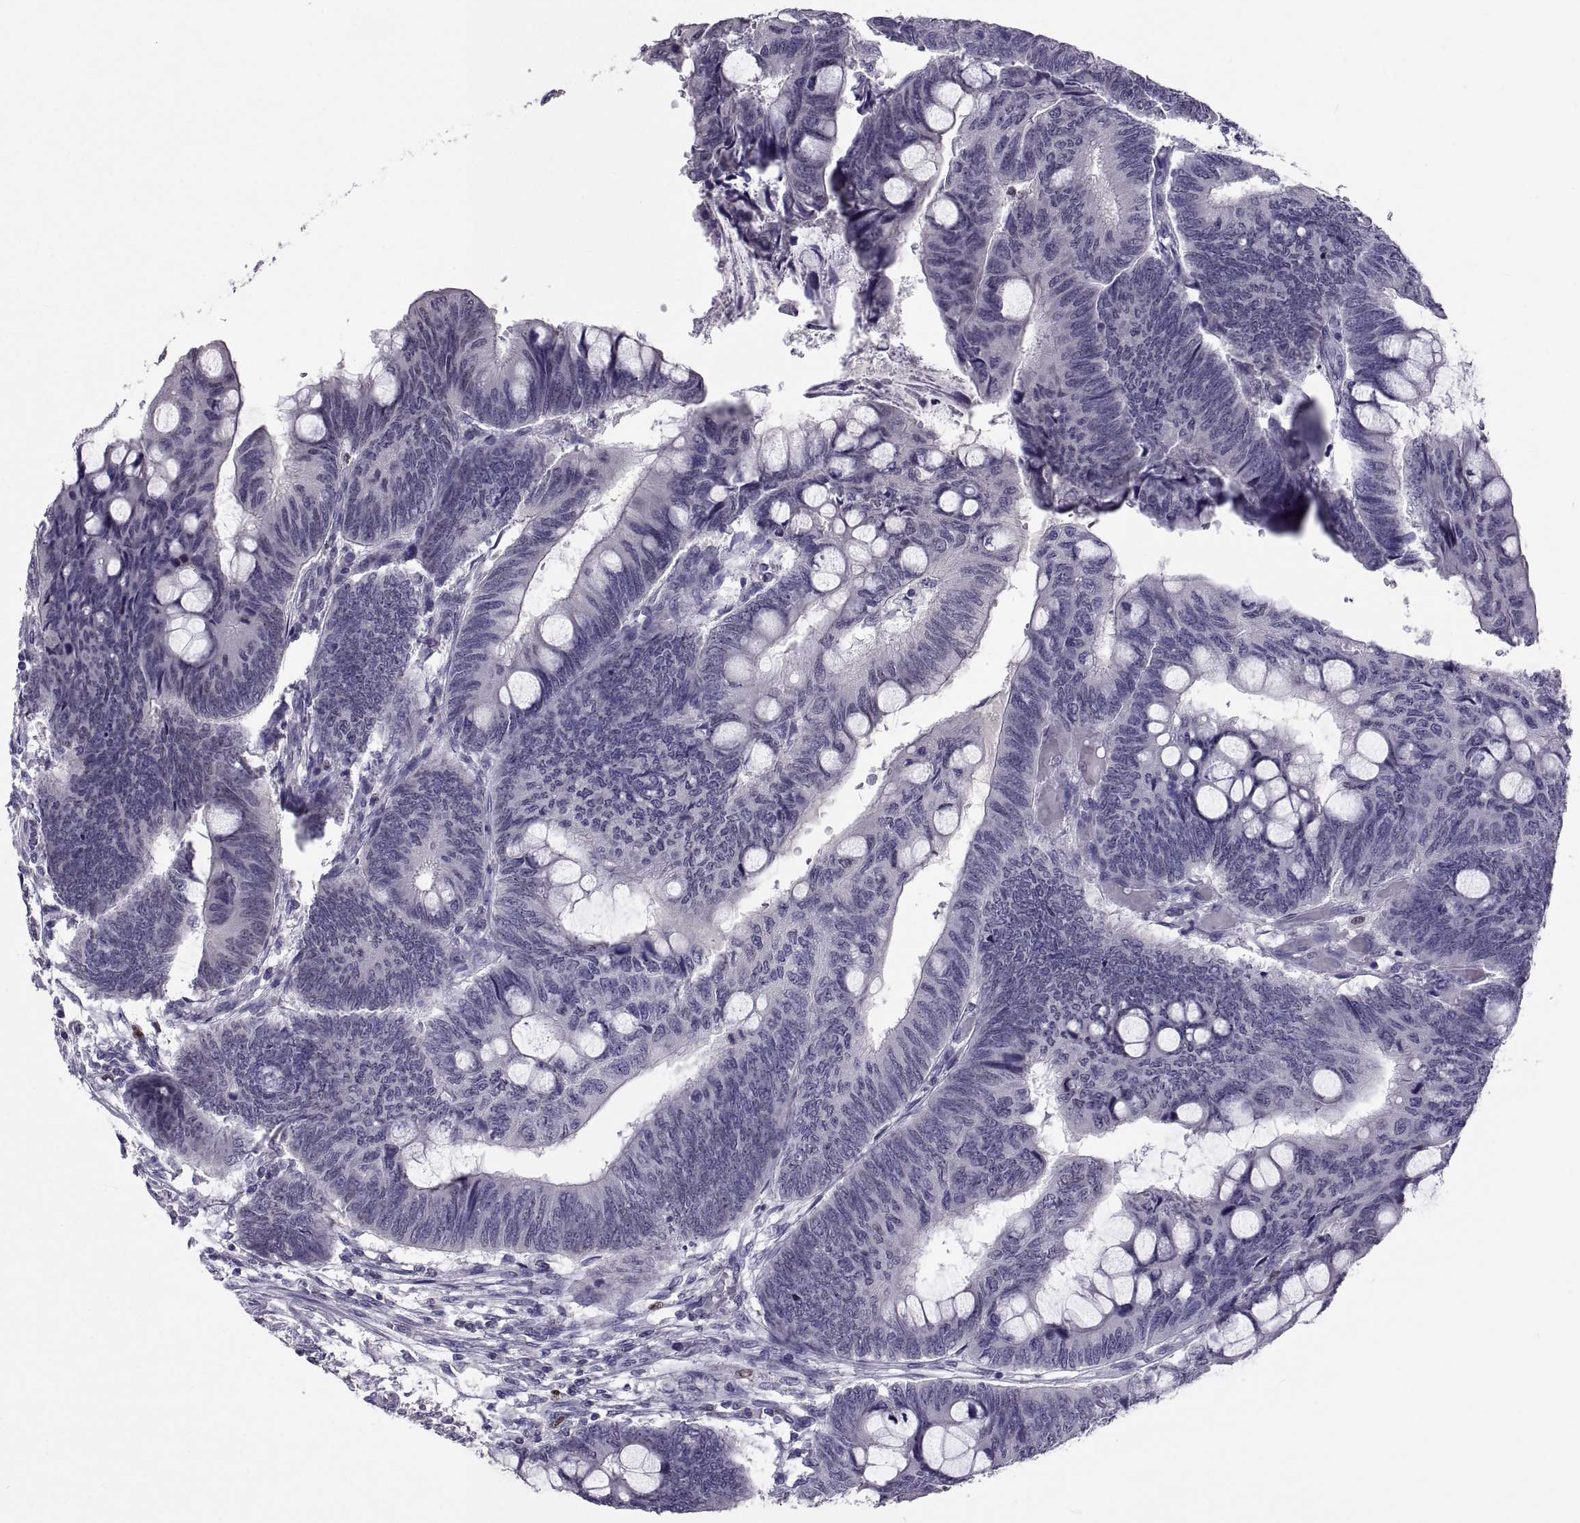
{"staining": {"intensity": "negative", "quantity": "none", "location": "none"}, "tissue": "colorectal cancer", "cell_type": "Tumor cells", "image_type": "cancer", "snomed": [{"axis": "morphology", "description": "Normal tissue, NOS"}, {"axis": "morphology", "description": "Adenocarcinoma, NOS"}, {"axis": "topography", "description": "Rectum"}], "caption": "Protein analysis of colorectal cancer (adenocarcinoma) demonstrates no significant positivity in tumor cells.", "gene": "SOX21", "patient": {"sex": "male", "age": 92}}